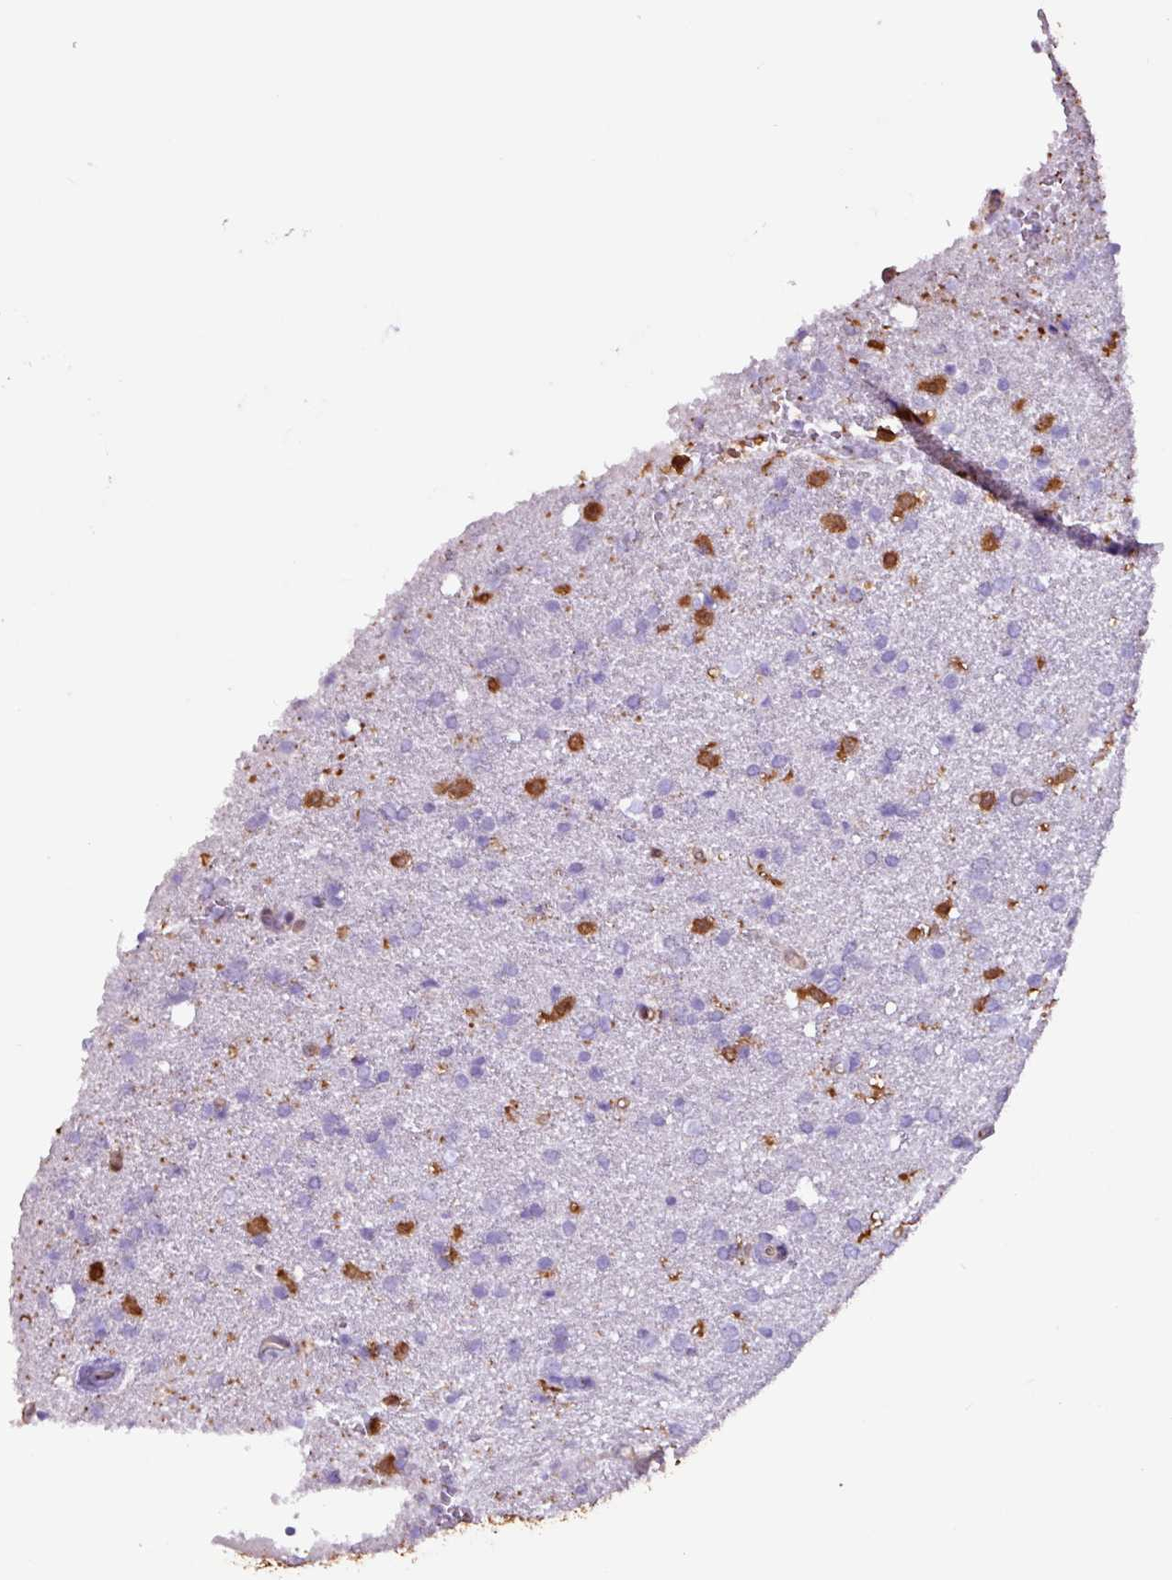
{"staining": {"intensity": "negative", "quantity": "none", "location": "none"}, "tissue": "glioma", "cell_type": "Tumor cells", "image_type": "cancer", "snomed": [{"axis": "morphology", "description": "Glioma, malignant, High grade"}, {"axis": "topography", "description": "Brain"}], "caption": "A histopathology image of human malignant high-grade glioma is negative for staining in tumor cells.", "gene": "ARHGDIB", "patient": {"sex": "male", "age": 72}}